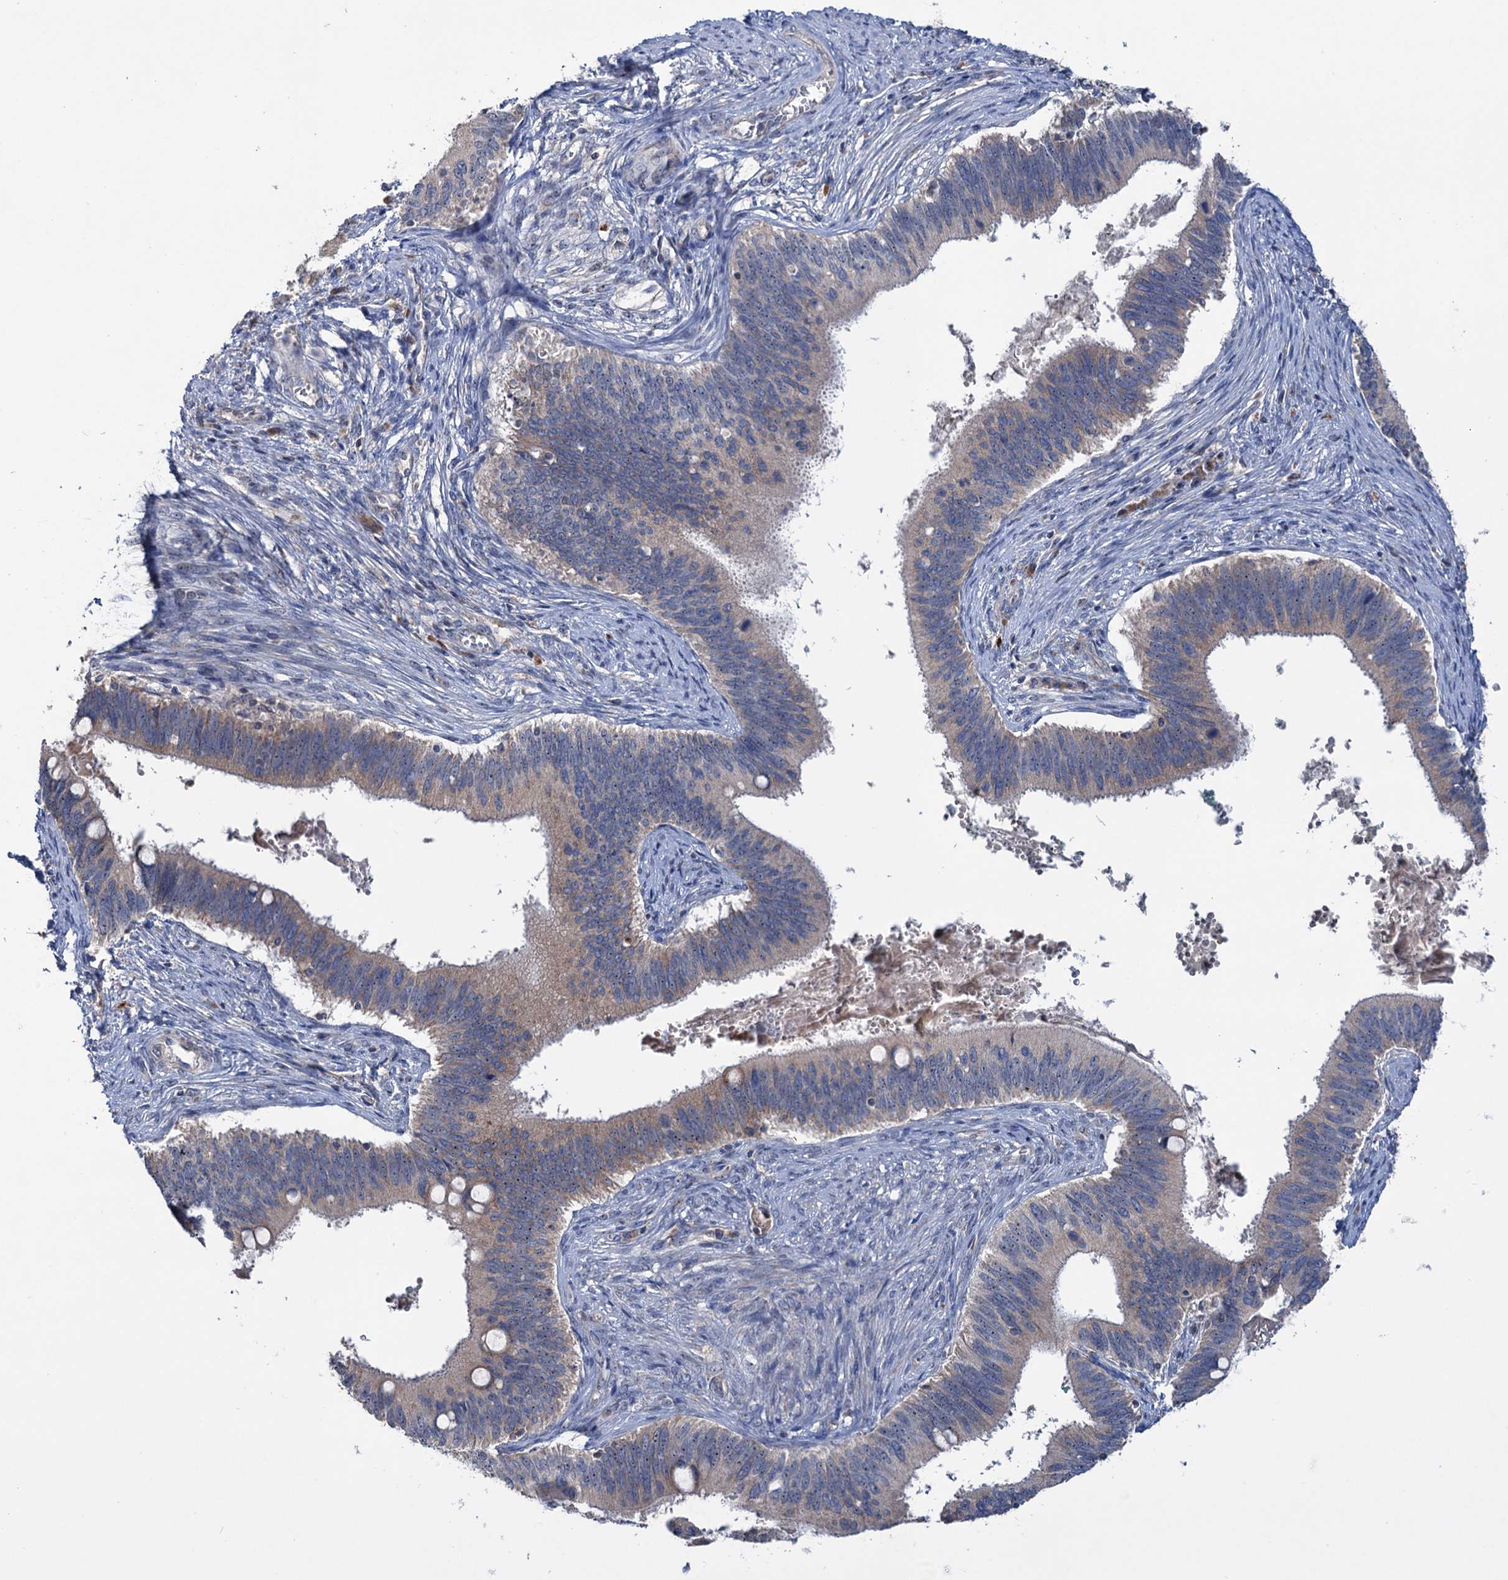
{"staining": {"intensity": "weak", "quantity": "25%-75%", "location": "nuclear"}, "tissue": "cervical cancer", "cell_type": "Tumor cells", "image_type": "cancer", "snomed": [{"axis": "morphology", "description": "Adenocarcinoma, NOS"}, {"axis": "topography", "description": "Cervix"}], "caption": "Immunohistochemical staining of human adenocarcinoma (cervical) shows weak nuclear protein staining in about 25%-75% of tumor cells. (DAB (3,3'-diaminobenzidine) = brown stain, brightfield microscopy at high magnification).", "gene": "HTR3B", "patient": {"sex": "female", "age": 42}}